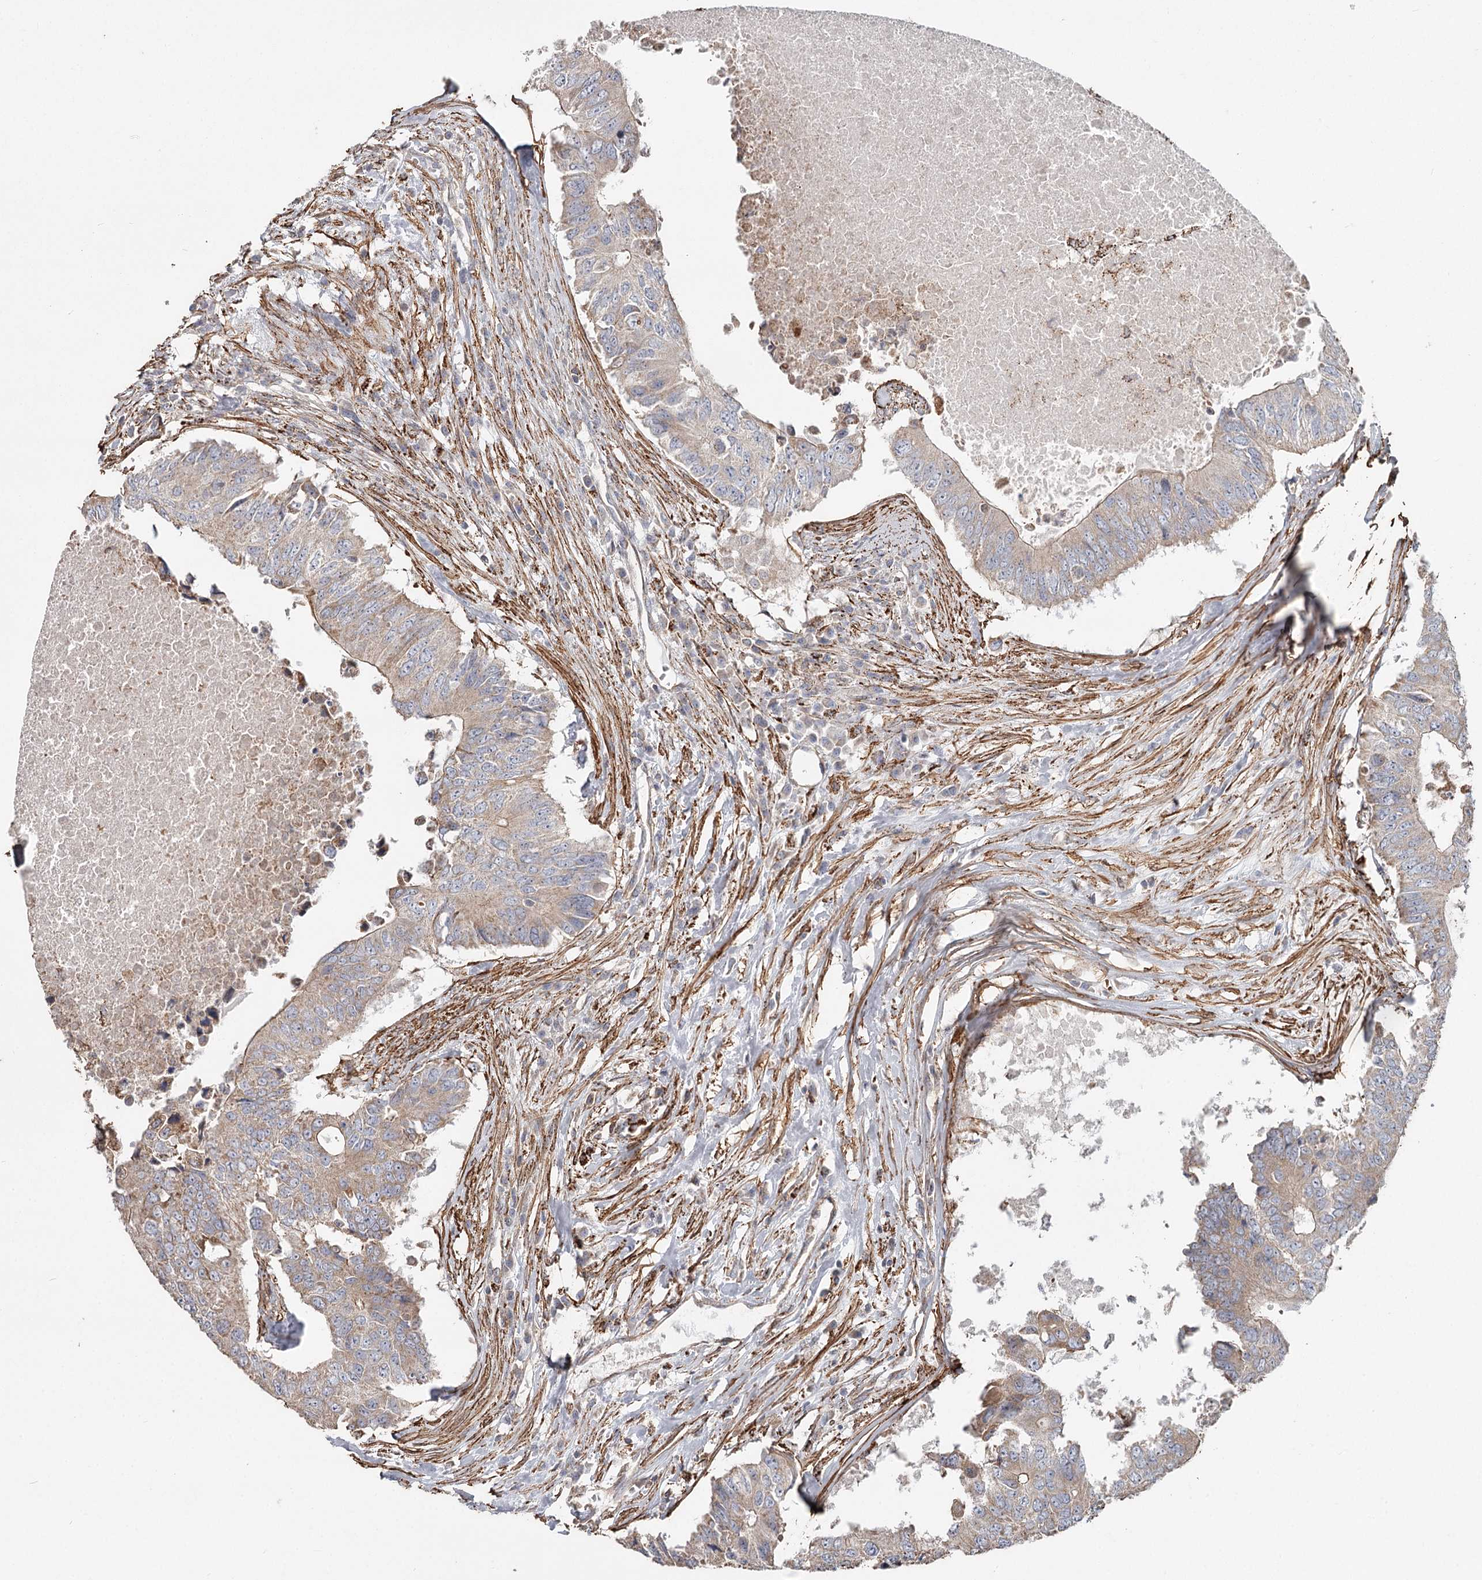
{"staining": {"intensity": "weak", "quantity": ">75%", "location": "cytoplasmic/membranous"}, "tissue": "colorectal cancer", "cell_type": "Tumor cells", "image_type": "cancer", "snomed": [{"axis": "morphology", "description": "Adenocarcinoma, NOS"}, {"axis": "topography", "description": "Colon"}], "caption": "Colorectal adenocarcinoma tissue exhibits weak cytoplasmic/membranous staining in about >75% of tumor cells, visualized by immunohistochemistry.", "gene": "DHRS9", "patient": {"sex": "male", "age": 71}}